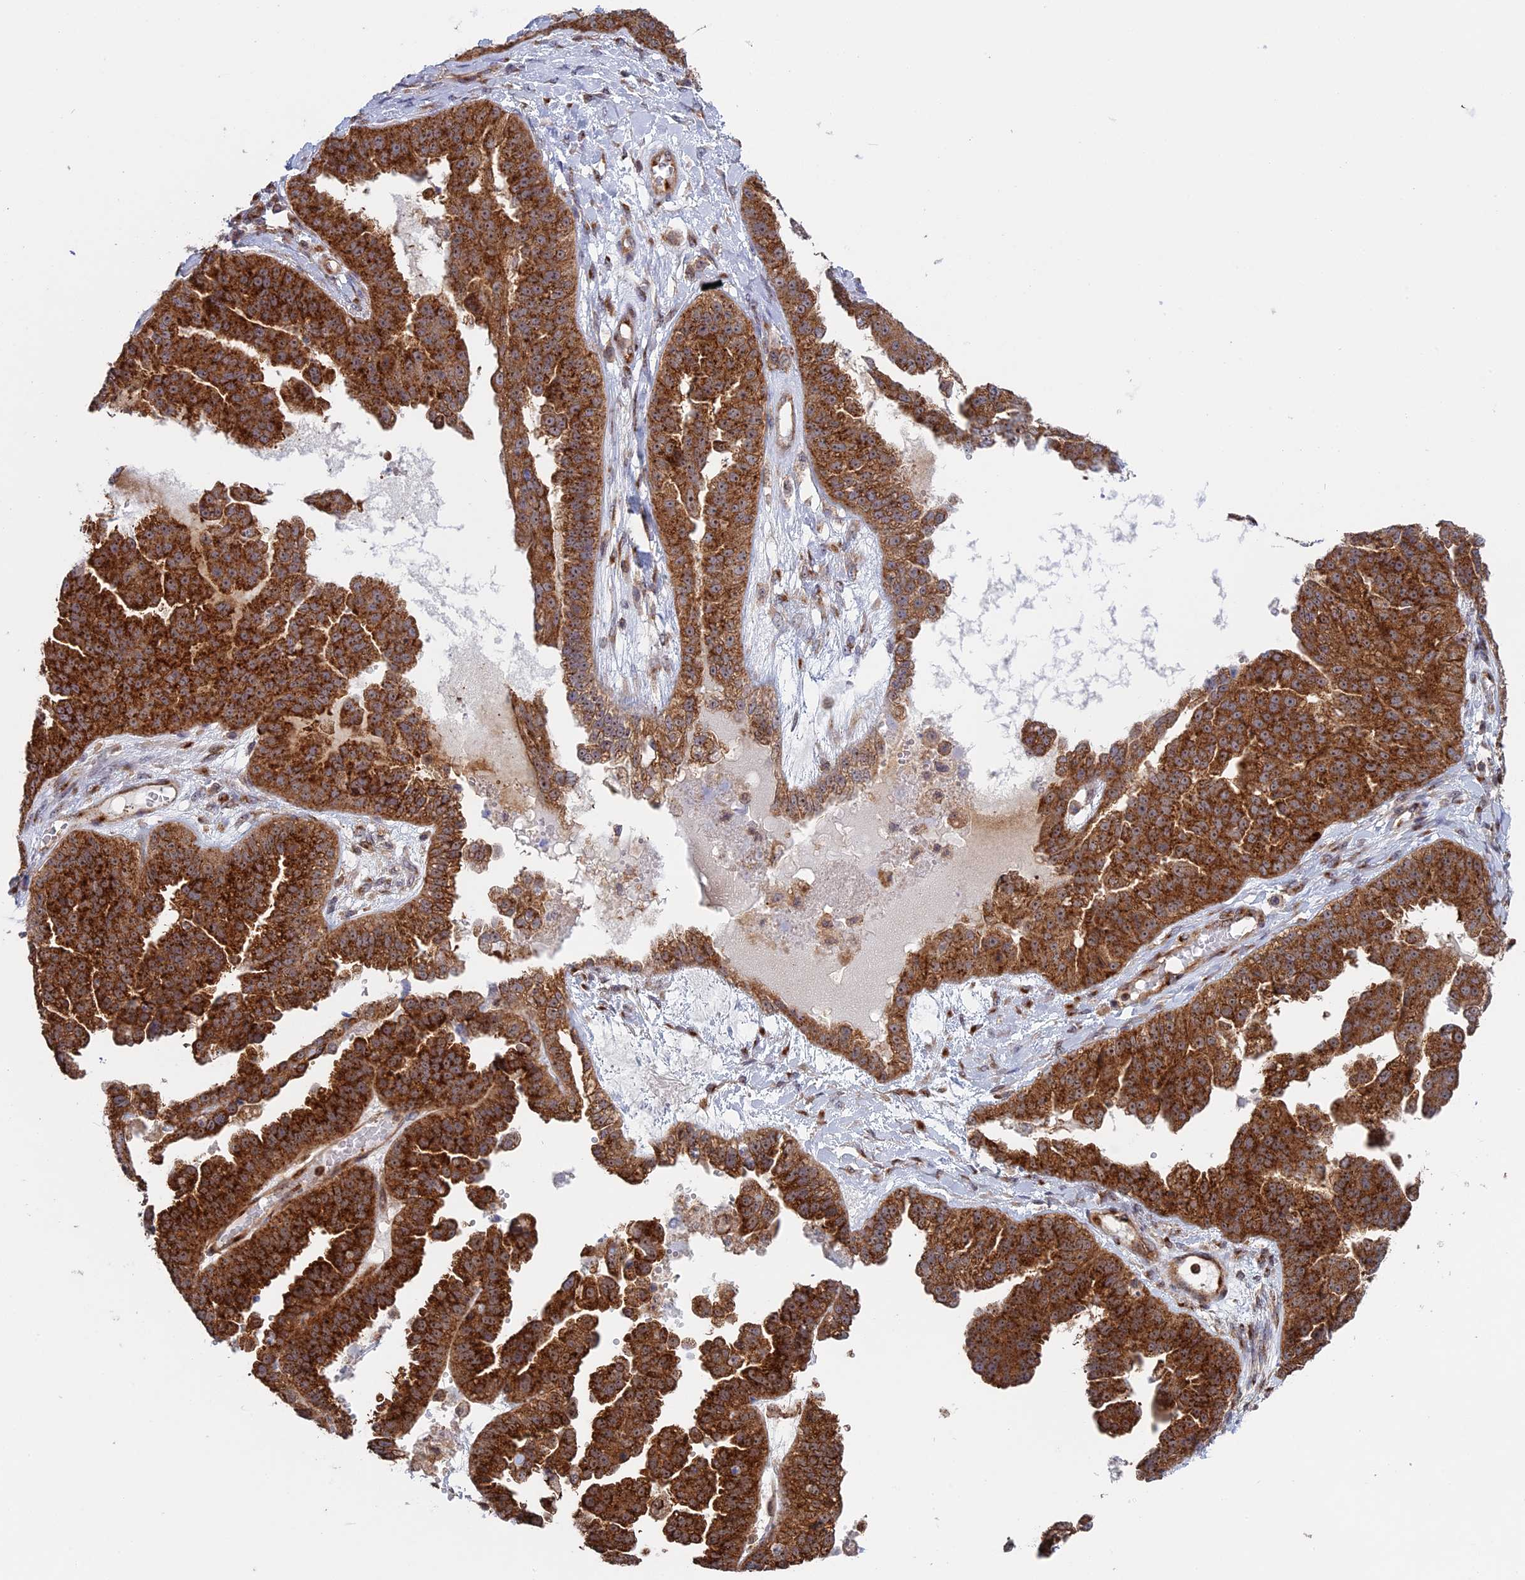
{"staining": {"intensity": "strong", "quantity": ">75%", "location": "cytoplasmic/membranous"}, "tissue": "ovarian cancer", "cell_type": "Tumor cells", "image_type": "cancer", "snomed": [{"axis": "morphology", "description": "Cystadenocarcinoma, serous, NOS"}, {"axis": "topography", "description": "Ovary"}], "caption": "Serous cystadenocarcinoma (ovarian) stained with immunohistochemistry displays strong cytoplasmic/membranous positivity in approximately >75% of tumor cells.", "gene": "CLINT1", "patient": {"sex": "female", "age": 58}}